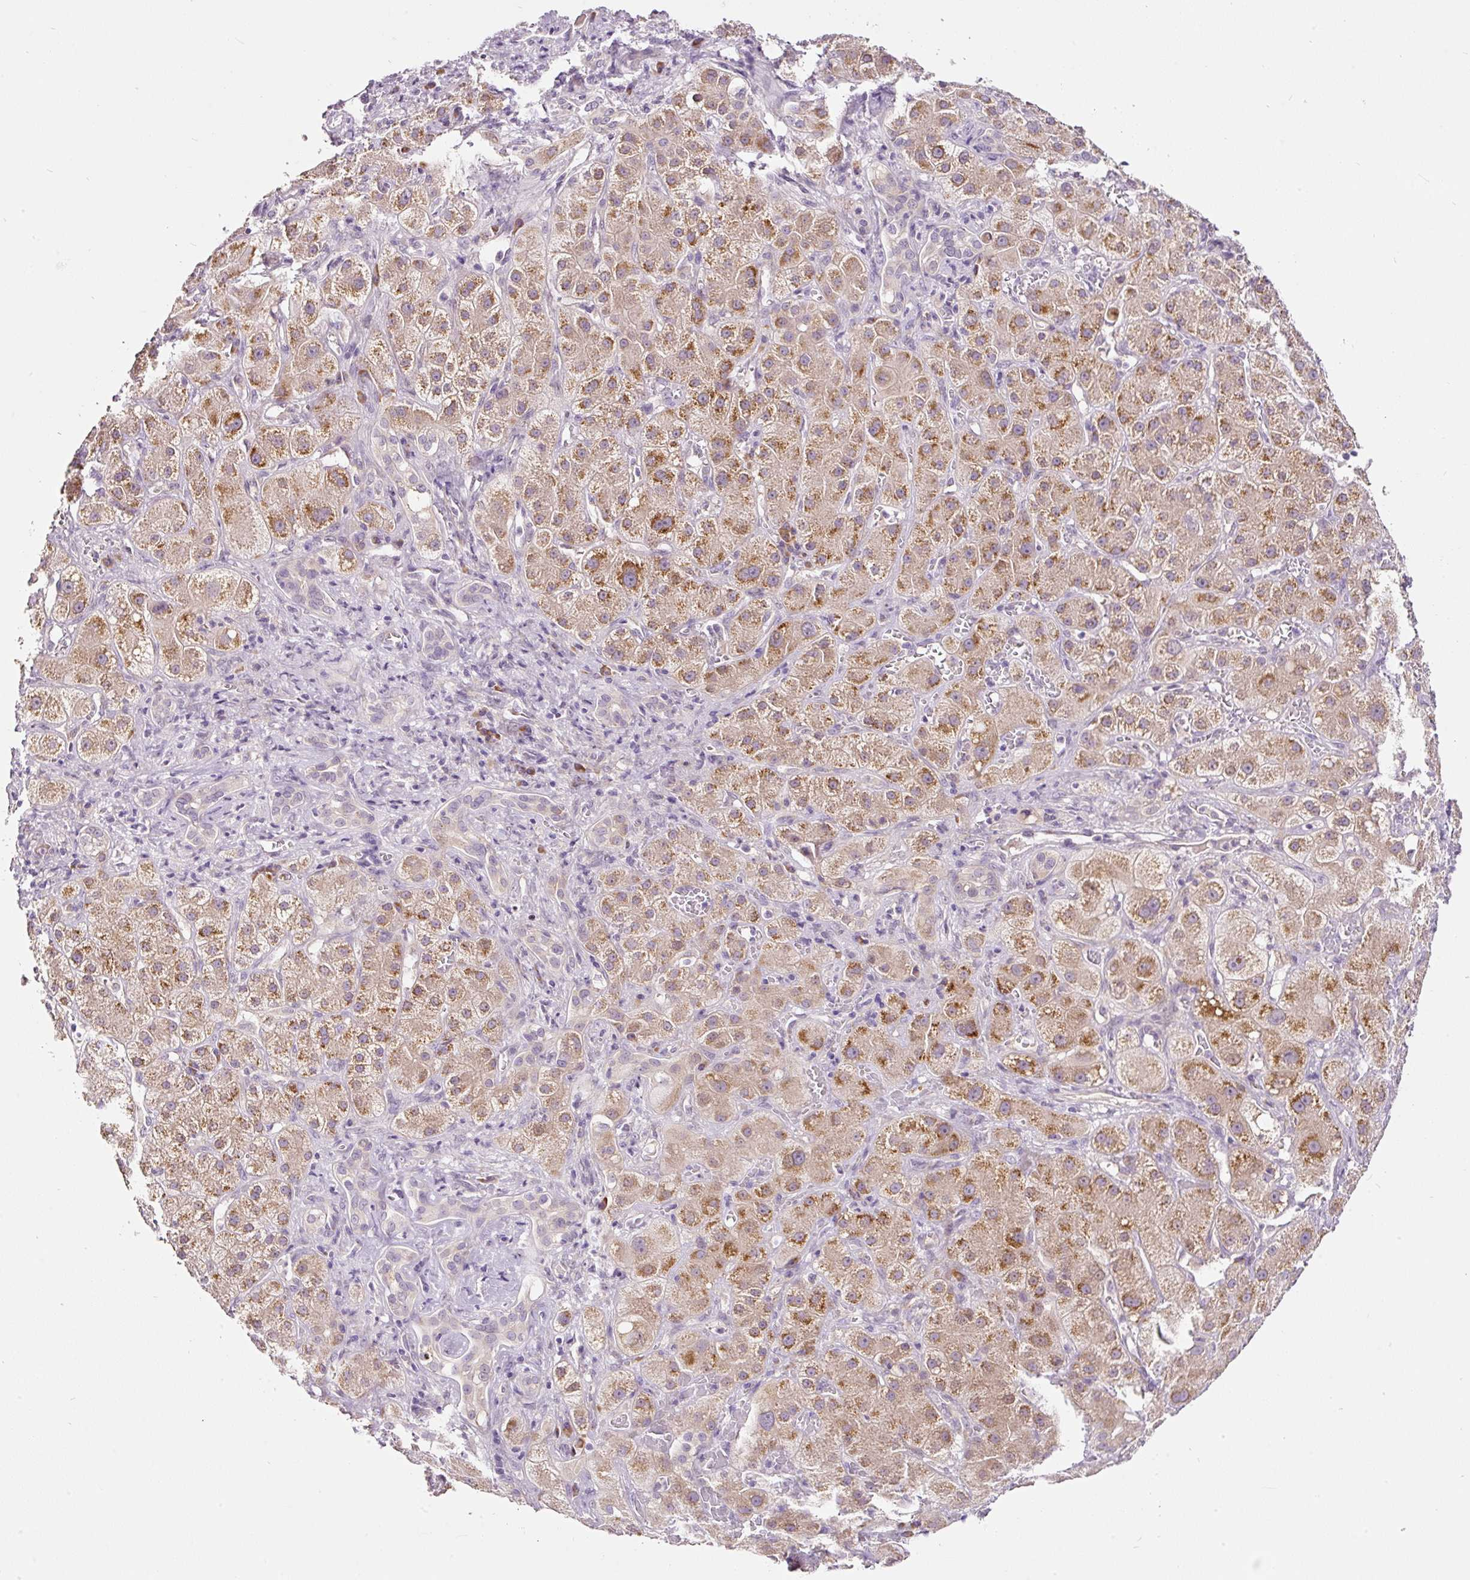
{"staining": {"intensity": "moderate", "quantity": ">75%", "location": "cytoplasmic/membranous"}, "tissue": "liver cancer", "cell_type": "Tumor cells", "image_type": "cancer", "snomed": [{"axis": "morphology", "description": "Cholangiocarcinoma"}, {"axis": "topography", "description": "Liver"}], "caption": "Liver cancer (cholangiocarcinoma) was stained to show a protein in brown. There is medium levels of moderate cytoplasmic/membranous positivity in approximately >75% of tumor cells. (Stains: DAB (3,3'-diaminobenzidine) in brown, nuclei in blue, Microscopy: brightfield microscopy at high magnification).", "gene": "RSPO2", "patient": {"sex": "male", "age": 67}}